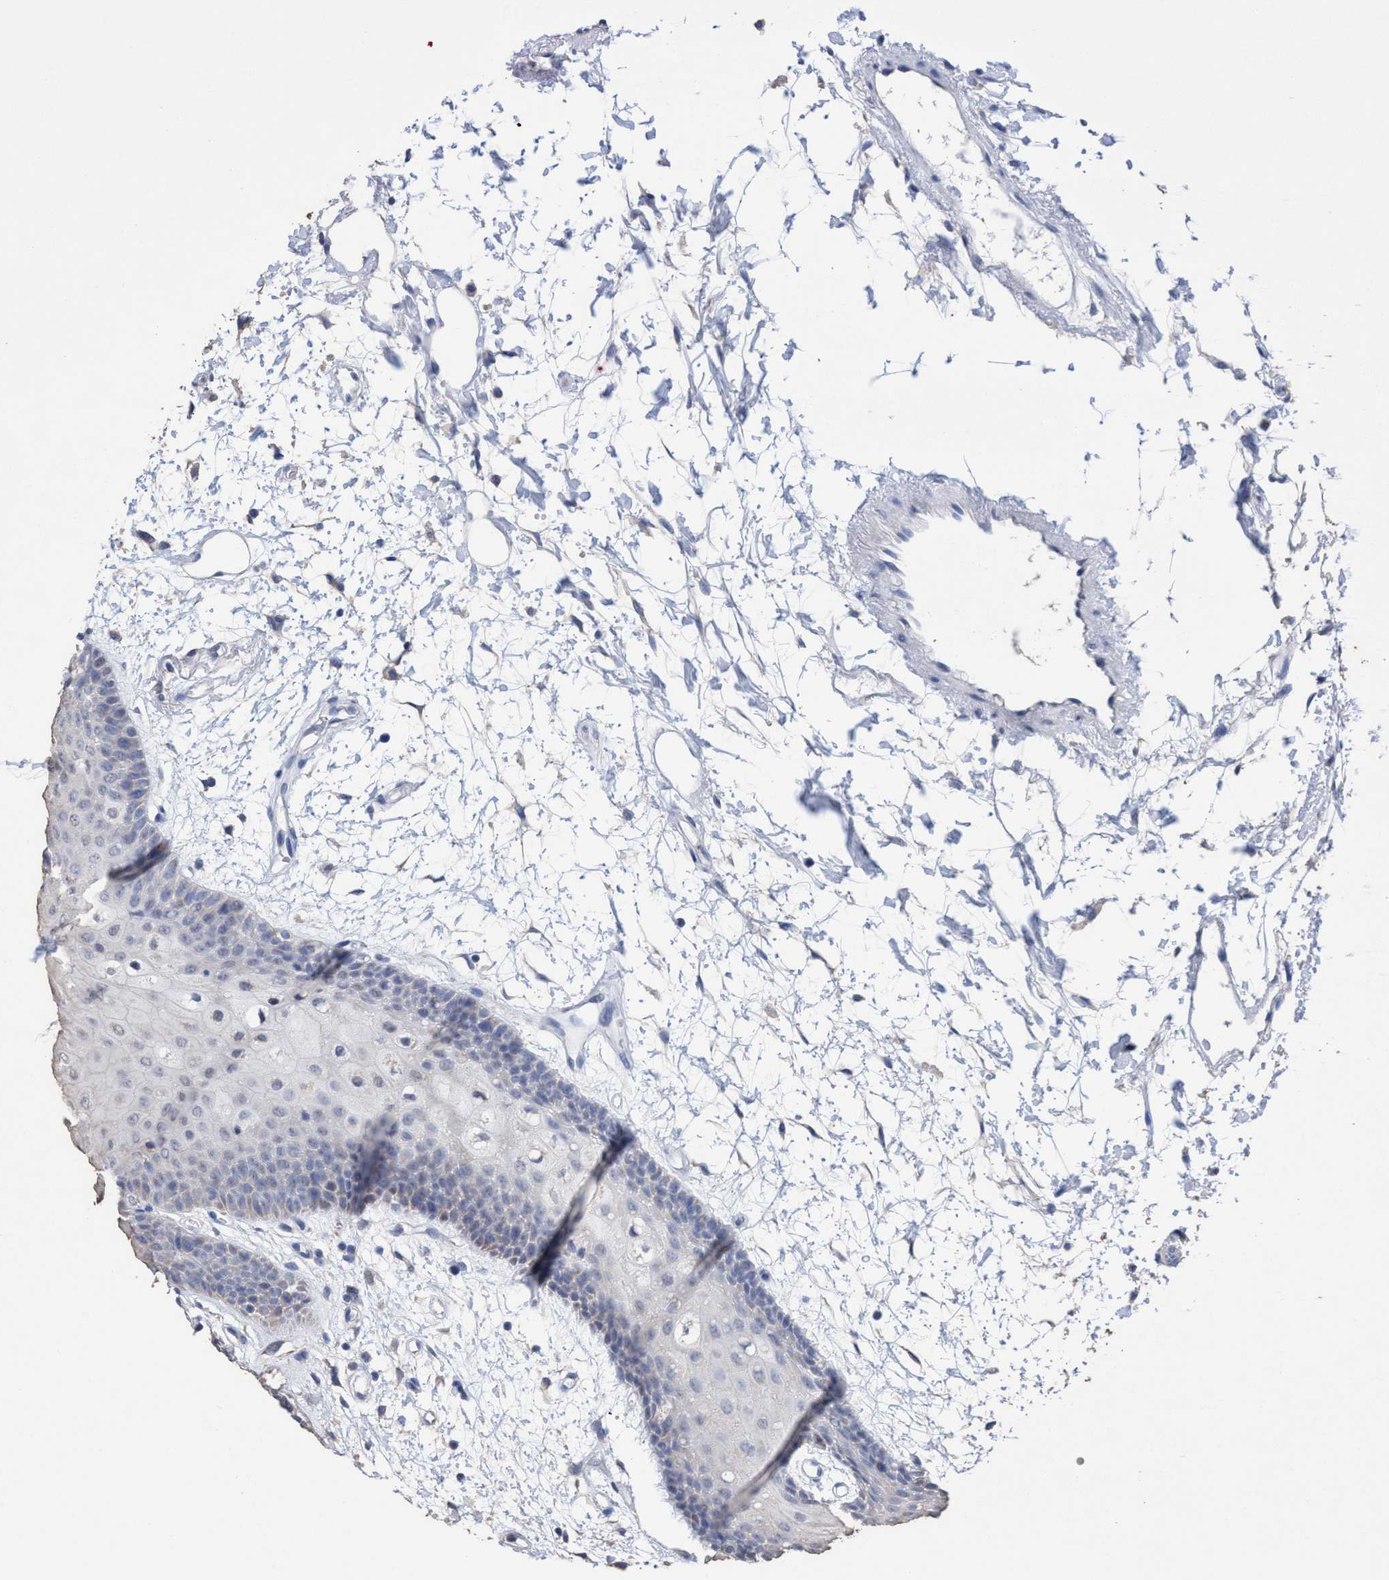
{"staining": {"intensity": "negative", "quantity": "none", "location": "none"}, "tissue": "oral mucosa", "cell_type": "Squamous epithelial cells", "image_type": "normal", "snomed": [{"axis": "morphology", "description": "Normal tissue, NOS"}, {"axis": "topography", "description": "Skeletal muscle"}, {"axis": "topography", "description": "Oral tissue"}, {"axis": "topography", "description": "Peripheral nerve tissue"}], "caption": "Immunohistochemical staining of unremarkable oral mucosa reveals no significant expression in squamous epithelial cells.", "gene": "RSAD1", "patient": {"sex": "female", "age": 84}}